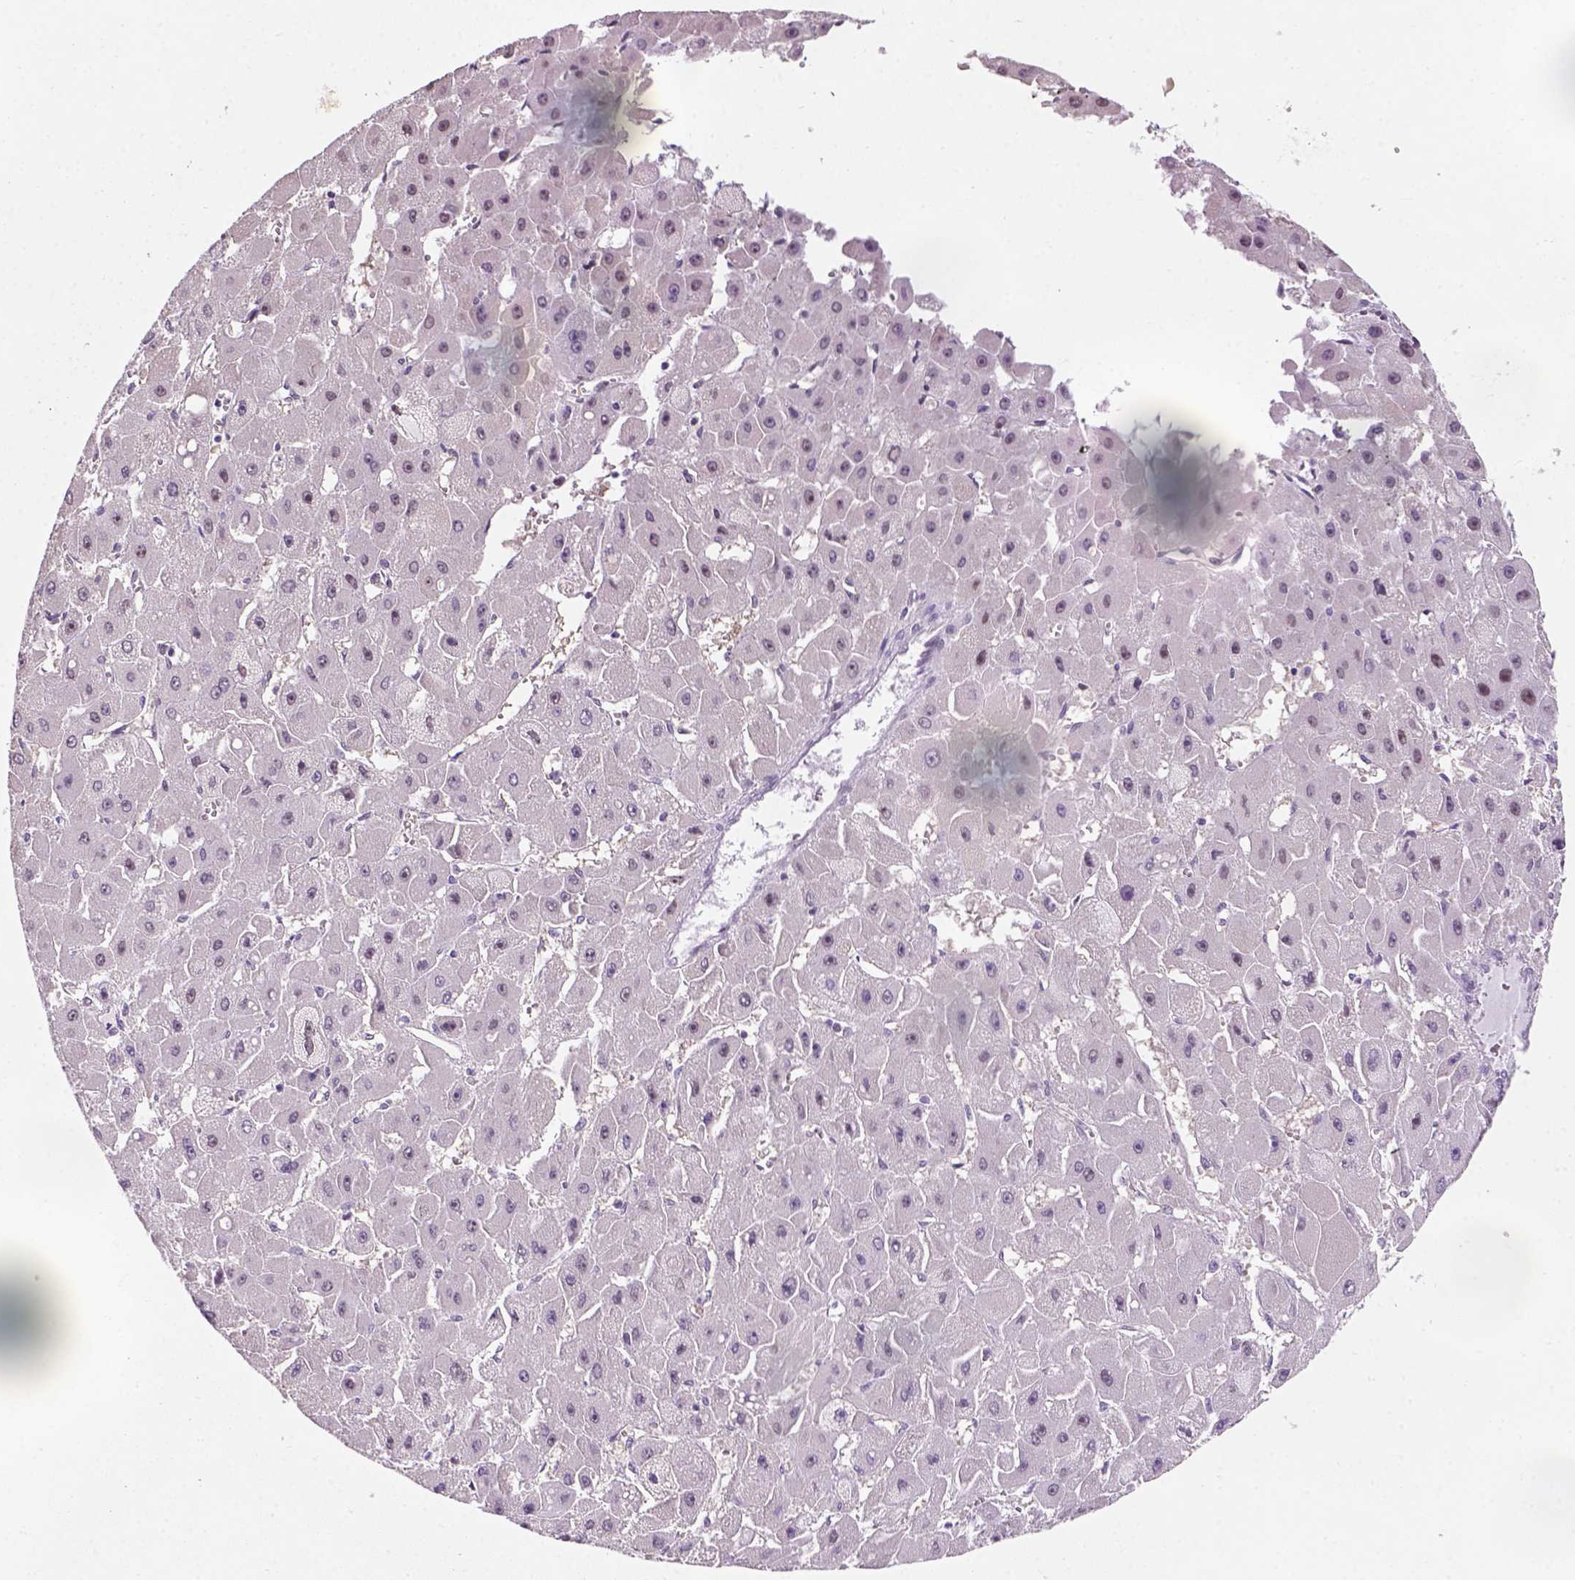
{"staining": {"intensity": "moderate", "quantity": "<25%", "location": "nuclear"}, "tissue": "liver cancer", "cell_type": "Tumor cells", "image_type": "cancer", "snomed": [{"axis": "morphology", "description": "Carcinoma, Hepatocellular, NOS"}, {"axis": "topography", "description": "Liver"}], "caption": "Immunohistochemical staining of human liver hepatocellular carcinoma exhibits low levels of moderate nuclear expression in approximately <25% of tumor cells. (Brightfield microscopy of DAB IHC at high magnification).", "gene": "DDX50", "patient": {"sex": "female", "age": 25}}